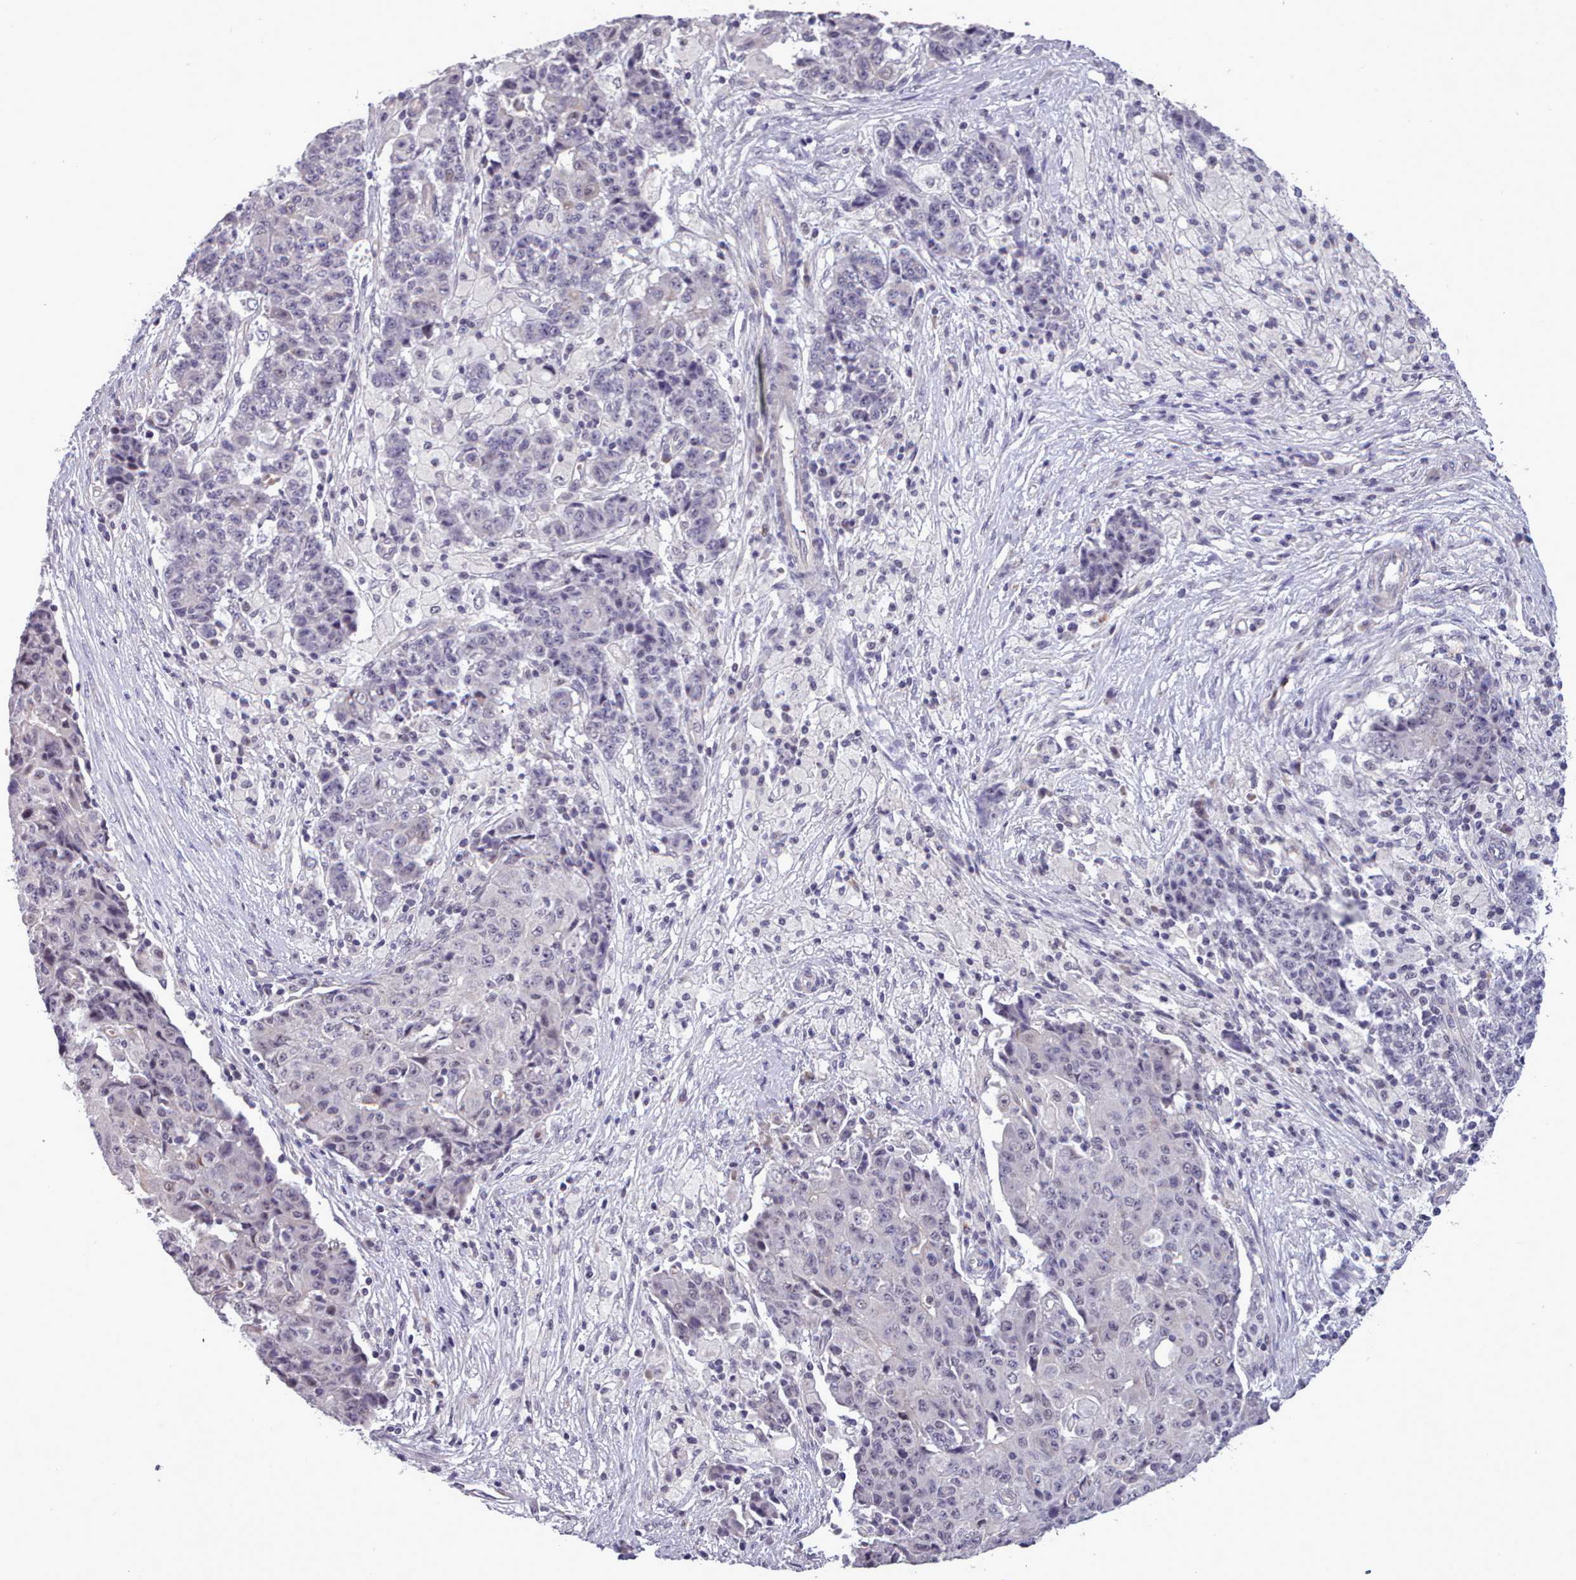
{"staining": {"intensity": "negative", "quantity": "none", "location": "none"}, "tissue": "ovarian cancer", "cell_type": "Tumor cells", "image_type": "cancer", "snomed": [{"axis": "morphology", "description": "Carcinoma, endometroid"}, {"axis": "topography", "description": "Ovary"}], "caption": "Immunohistochemistry (IHC) of human endometroid carcinoma (ovarian) reveals no expression in tumor cells.", "gene": "KCTD16", "patient": {"sex": "female", "age": 42}}